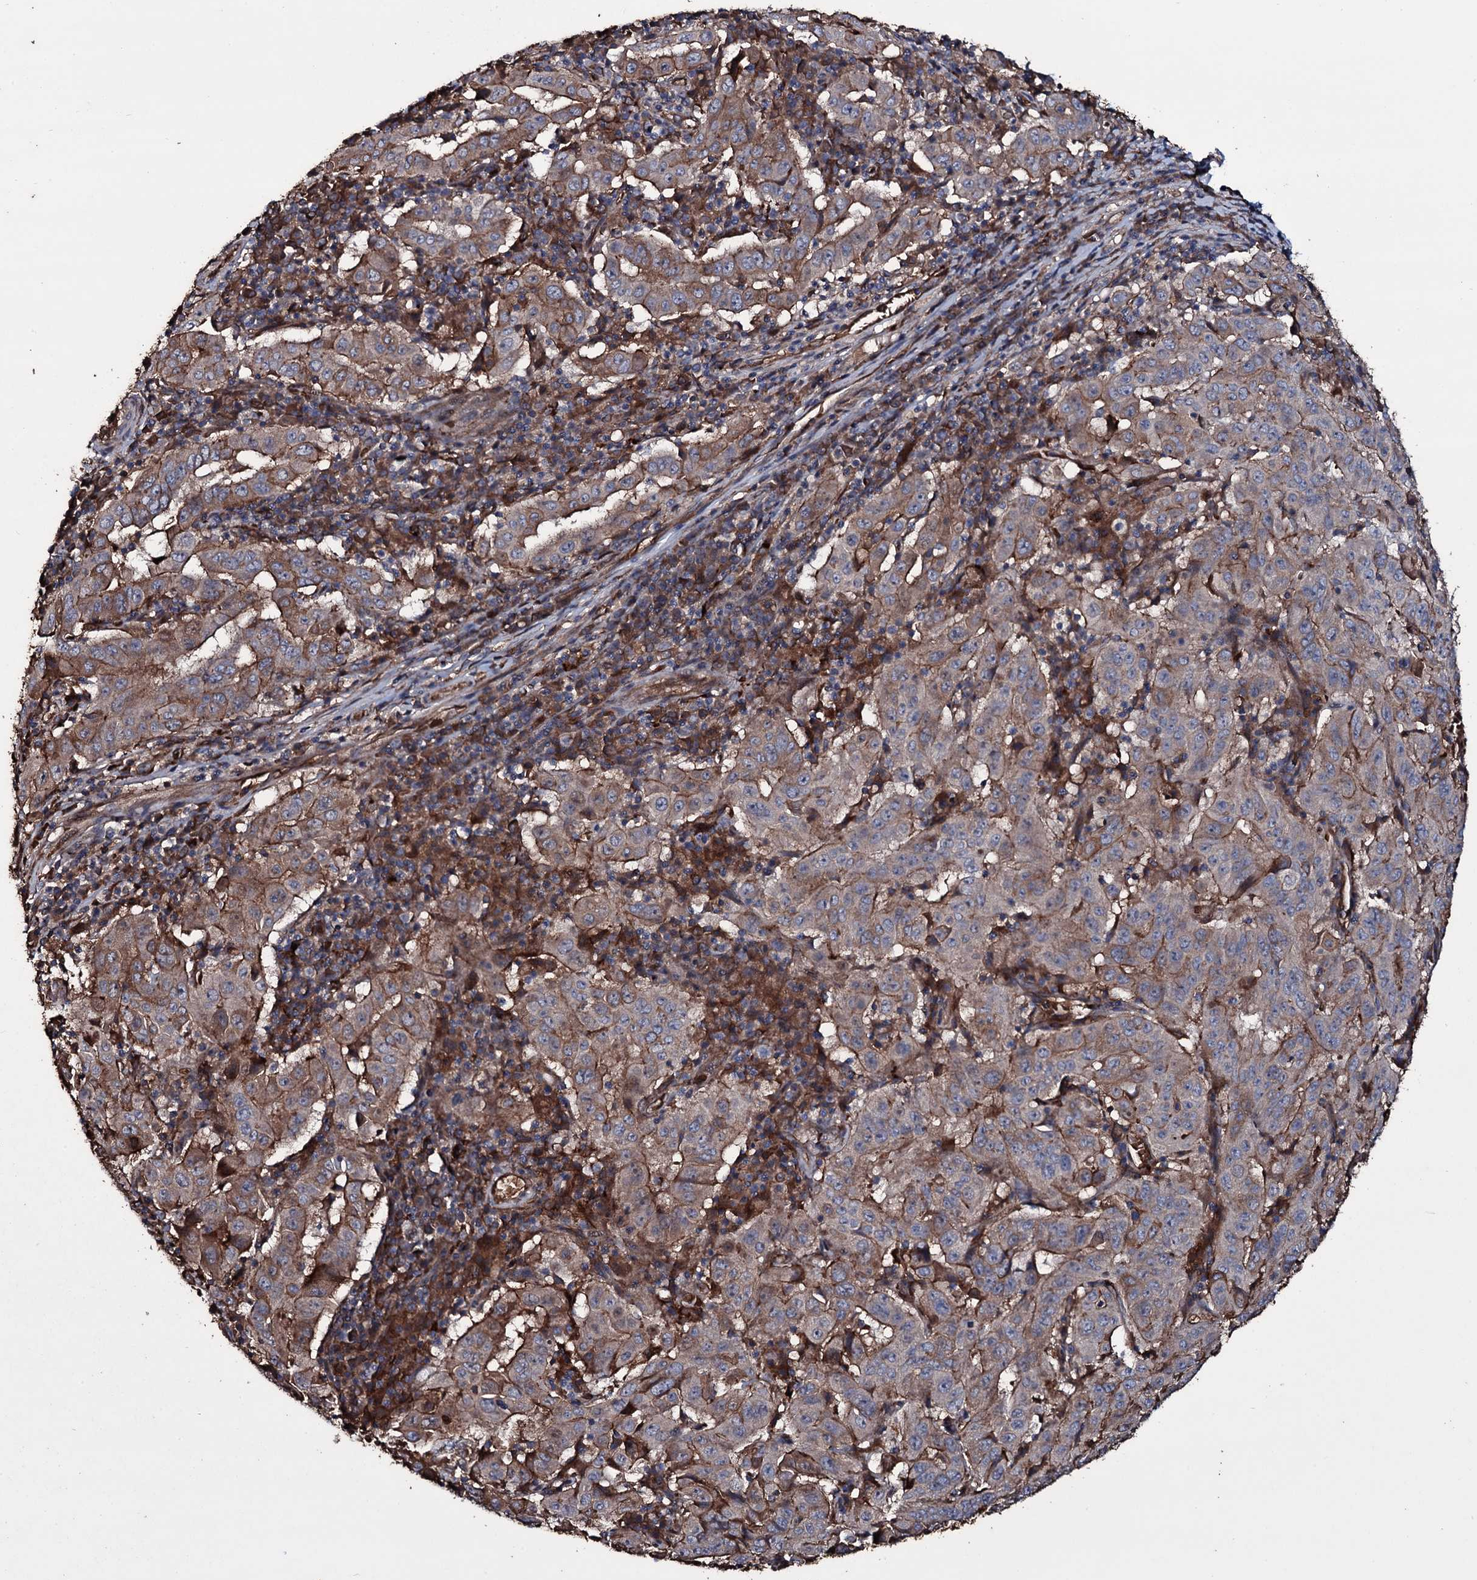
{"staining": {"intensity": "moderate", "quantity": "25%-75%", "location": "cytoplasmic/membranous"}, "tissue": "pancreatic cancer", "cell_type": "Tumor cells", "image_type": "cancer", "snomed": [{"axis": "morphology", "description": "Adenocarcinoma, NOS"}, {"axis": "topography", "description": "Pancreas"}], "caption": "Pancreatic adenocarcinoma tissue exhibits moderate cytoplasmic/membranous expression in approximately 25%-75% of tumor cells, visualized by immunohistochemistry.", "gene": "ZSWIM8", "patient": {"sex": "male", "age": 63}}